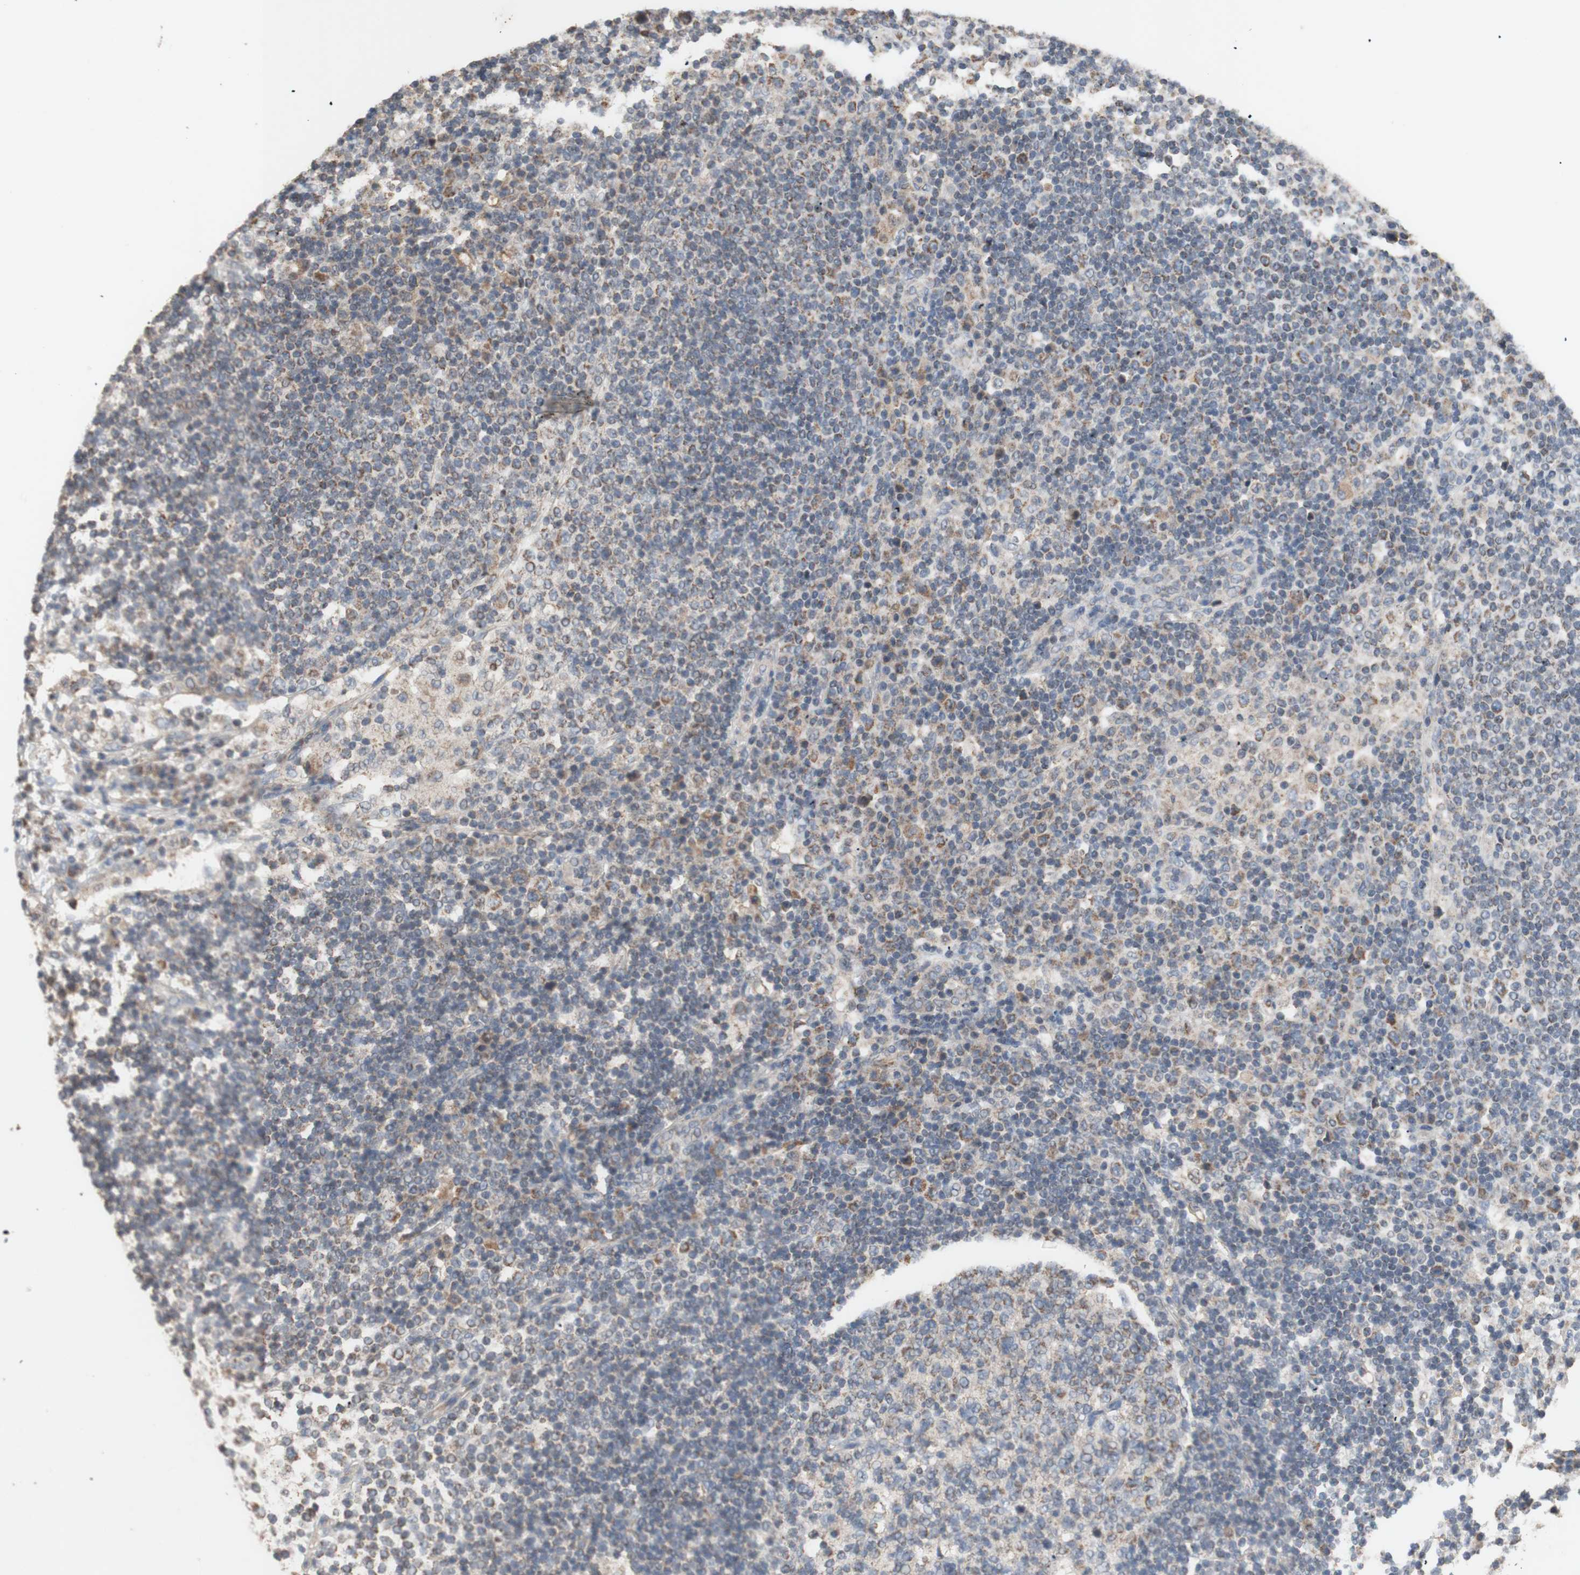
{"staining": {"intensity": "moderate", "quantity": "25%-75%", "location": "cytoplasmic/membranous"}, "tissue": "lymph node", "cell_type": "Germinal center cells", "image_type": "normal", "snomed": [{"axis": "morphology", "description": "Normal tissue, NOS"}, {"axis": "topography", "description": "Lymph node"}], "caption": "A high-resolution micrograph shows immunohistochemistry staining of benign lymph node, which reveals moderate cytoplasmic/membranous positivity in about 25%-75% of germinal center cells.", "gene": "PTGIS", "patient": {"sex": "female", "age": 53}}